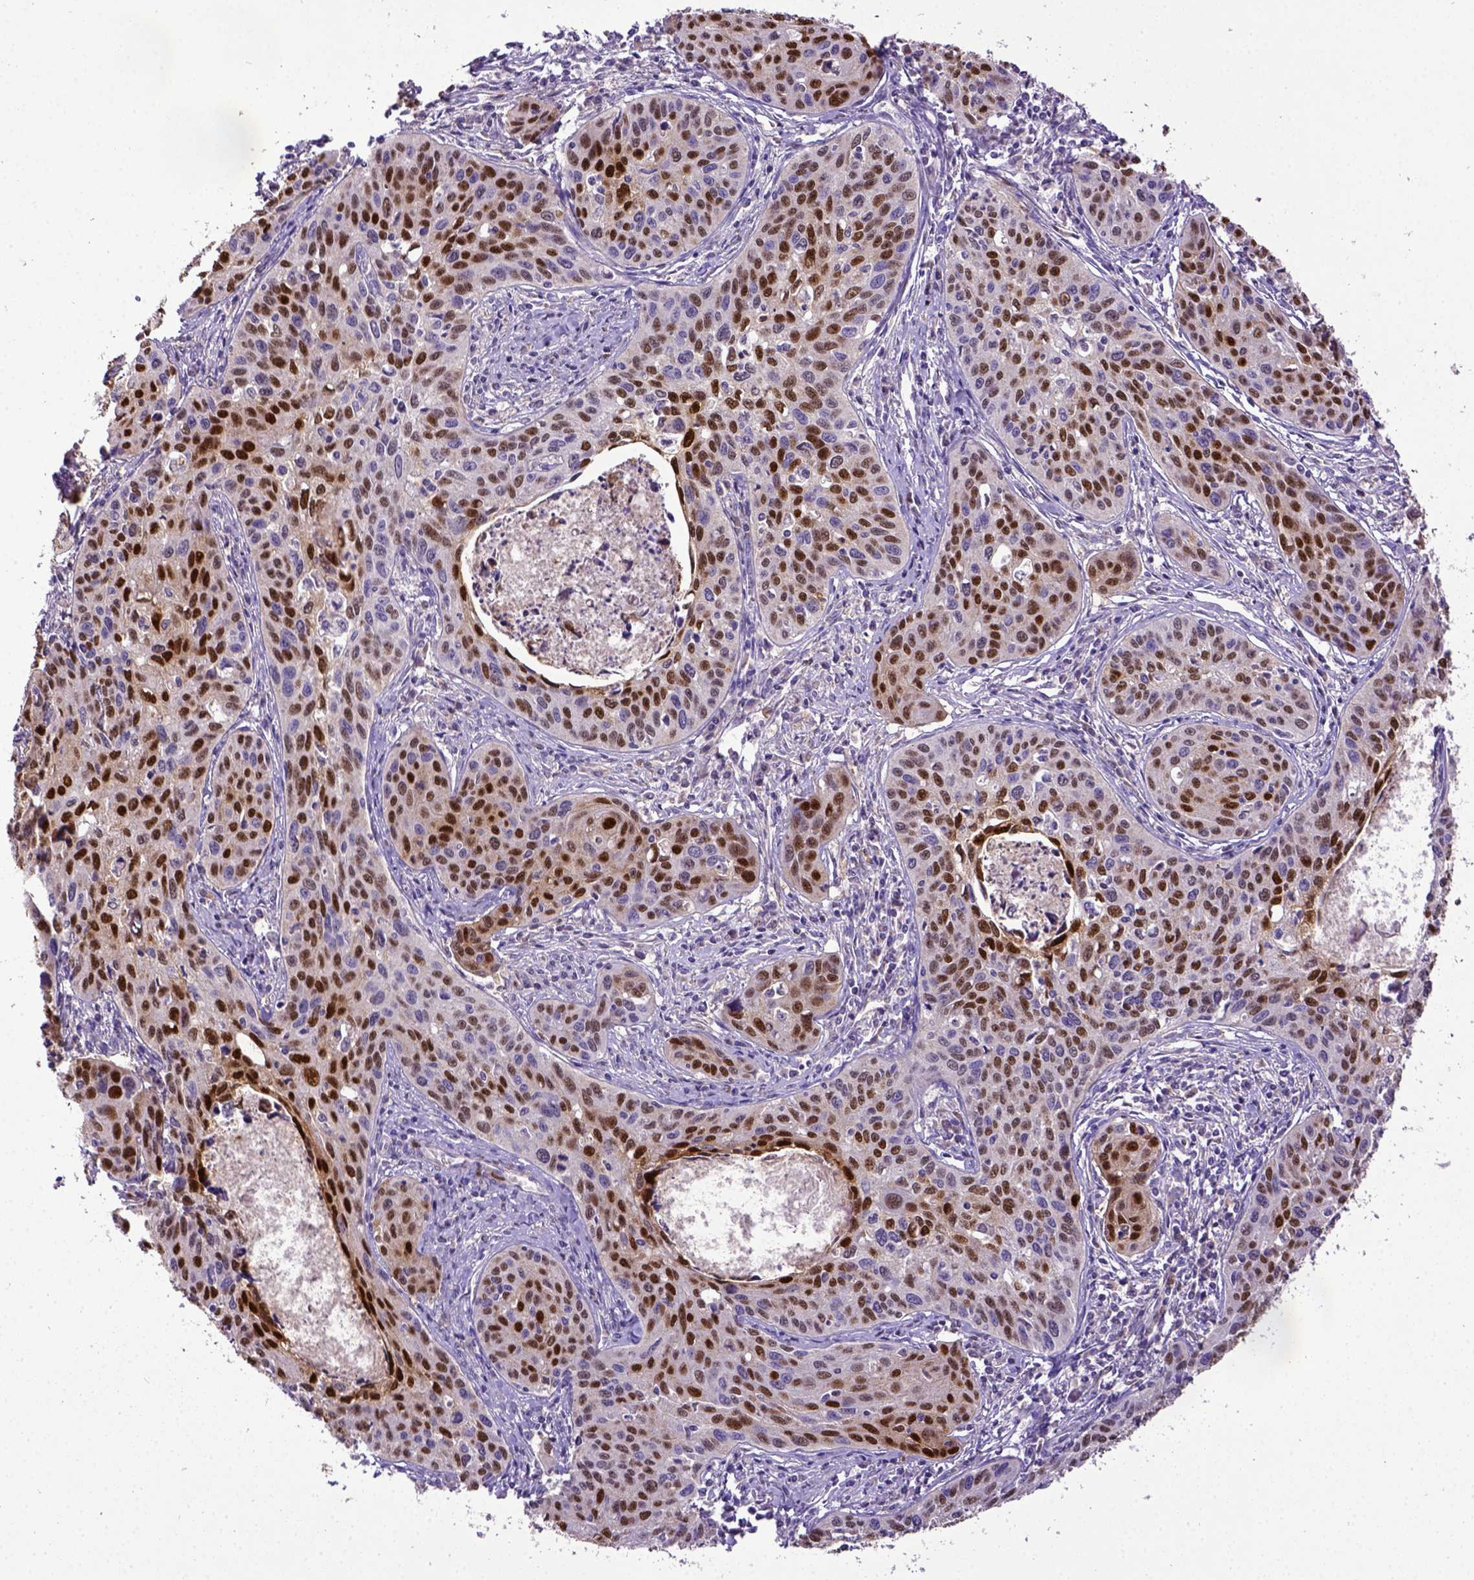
{"staining": {"intensity": "strong", "quantity": ">75%", "location": "nuclear"}, "tissue": "cervical cancer", "cell_type": "Tumor cells", "image_type": "cancer", "snomed": [{"axis": "morphology", "description": "Squamous cell carcinoma, NOS"}, {"axis": "topography", "description": "Cervix"}], "caption": "Protein analysis of cervical cancer tissue reveals strong nuclear positivity in approximately >75% of tumor cells. (DAB (3,3'-diaminobenzidine) = brown stain, brightfield microscopy at high magnification).", "gene": "CDKN1A", "patient": {"sex": "female", "age": 31}}